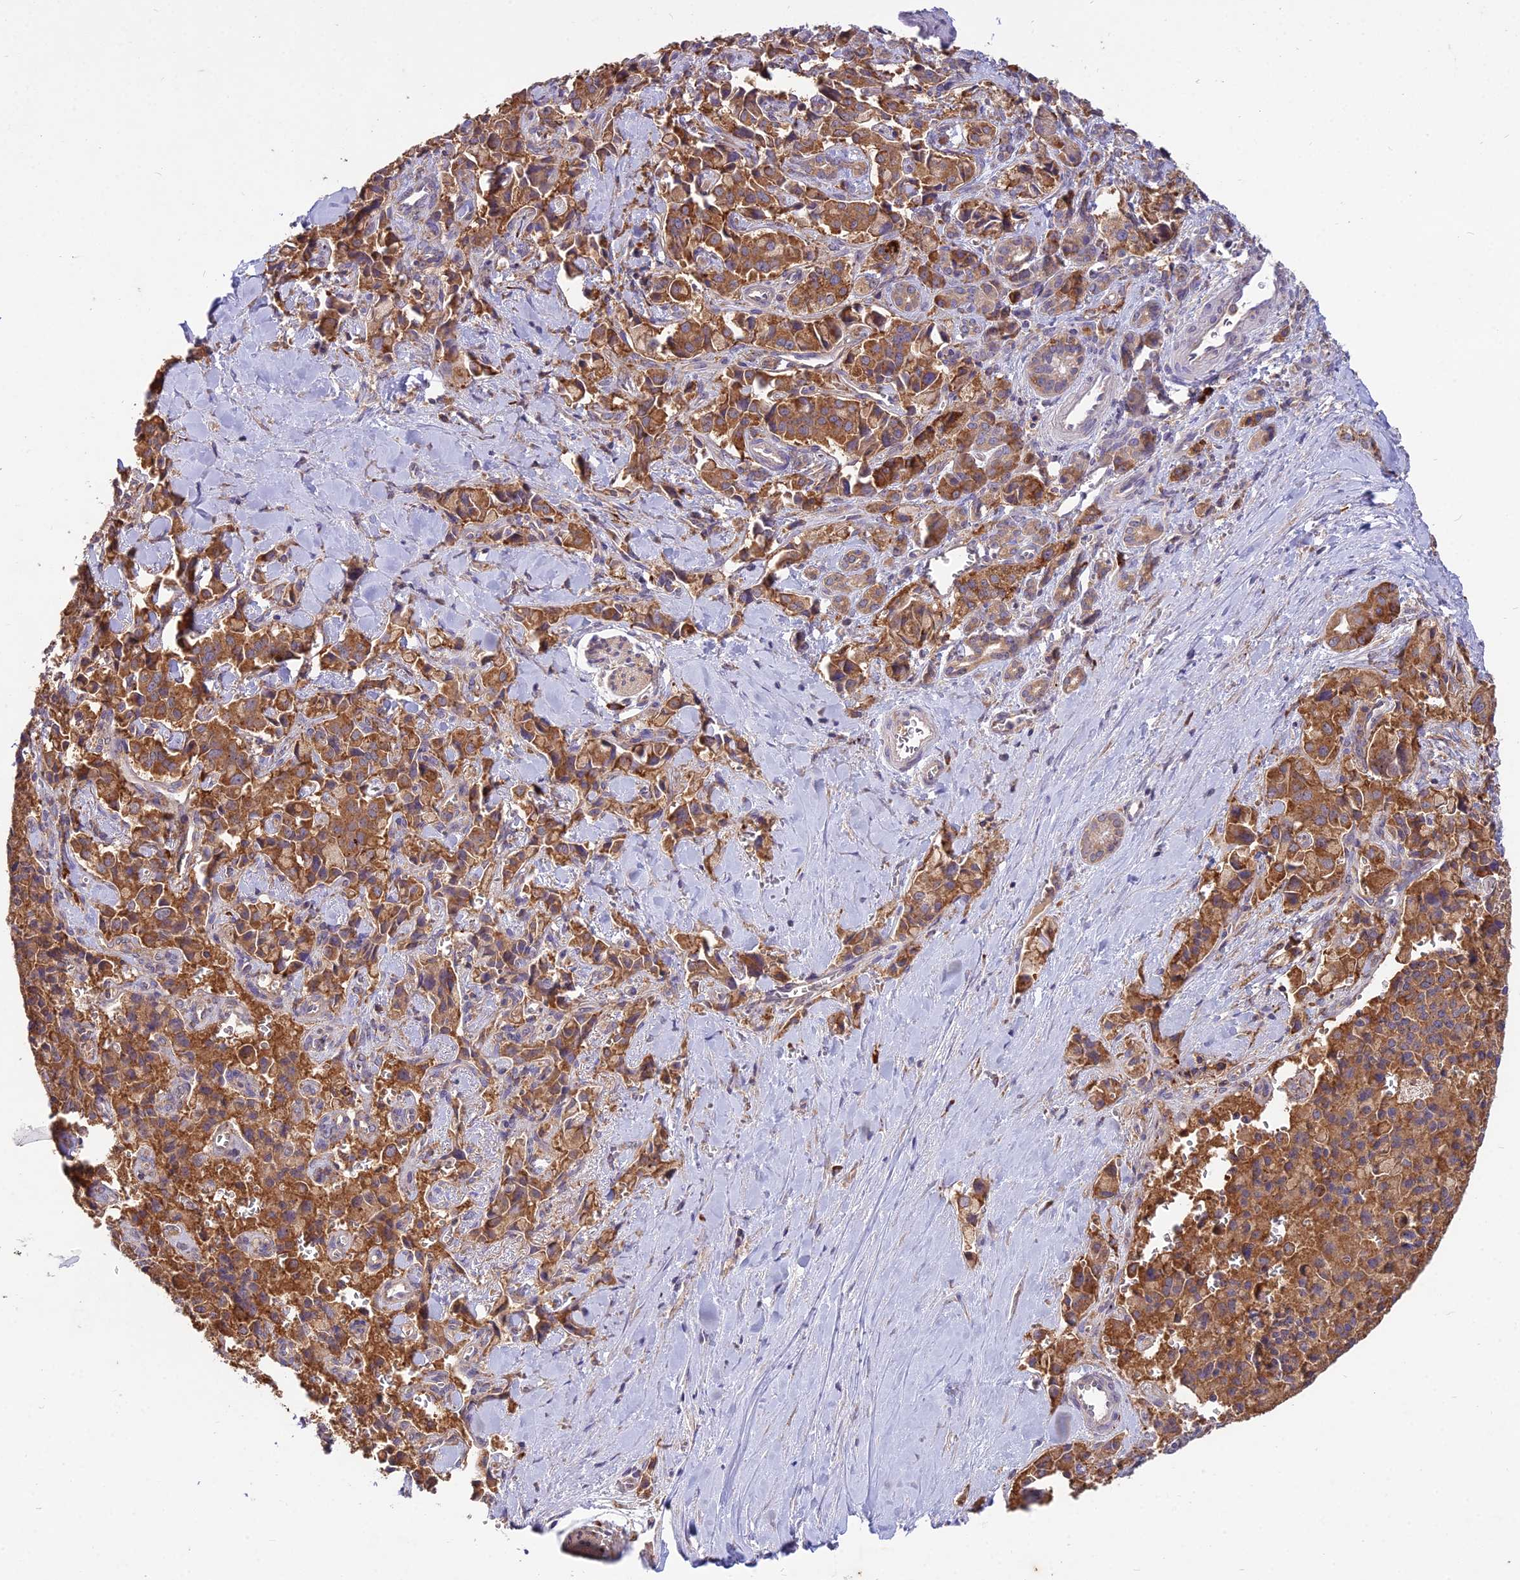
{"staining": {"intensity": "moderate", "quantity": ">75%", "location": "cytoplasmic/membranous"}, "tissue": "pancreatic cancer", "cell_type": "Tumor cells", "image_type": "cancer", "snomed": [{"axis": "morphology", "description": "Adenocarcinoma, NOS"}, {"axis": "topography", "description": "Pancreas"}], "caption": "Adenocarcinoma (pancreatic) stained with IHC demonstrates moderate cytoplasmic/membranous expression in about >75% of tumor cells. (Stains: DAB (3,3'-diaminobenzidine) in brown, nuclei in blue, Microscopy: brightfield microscopy at high magnification).", "gene": "NXNL2", "patient": {"sex": "male", "age": 65}}